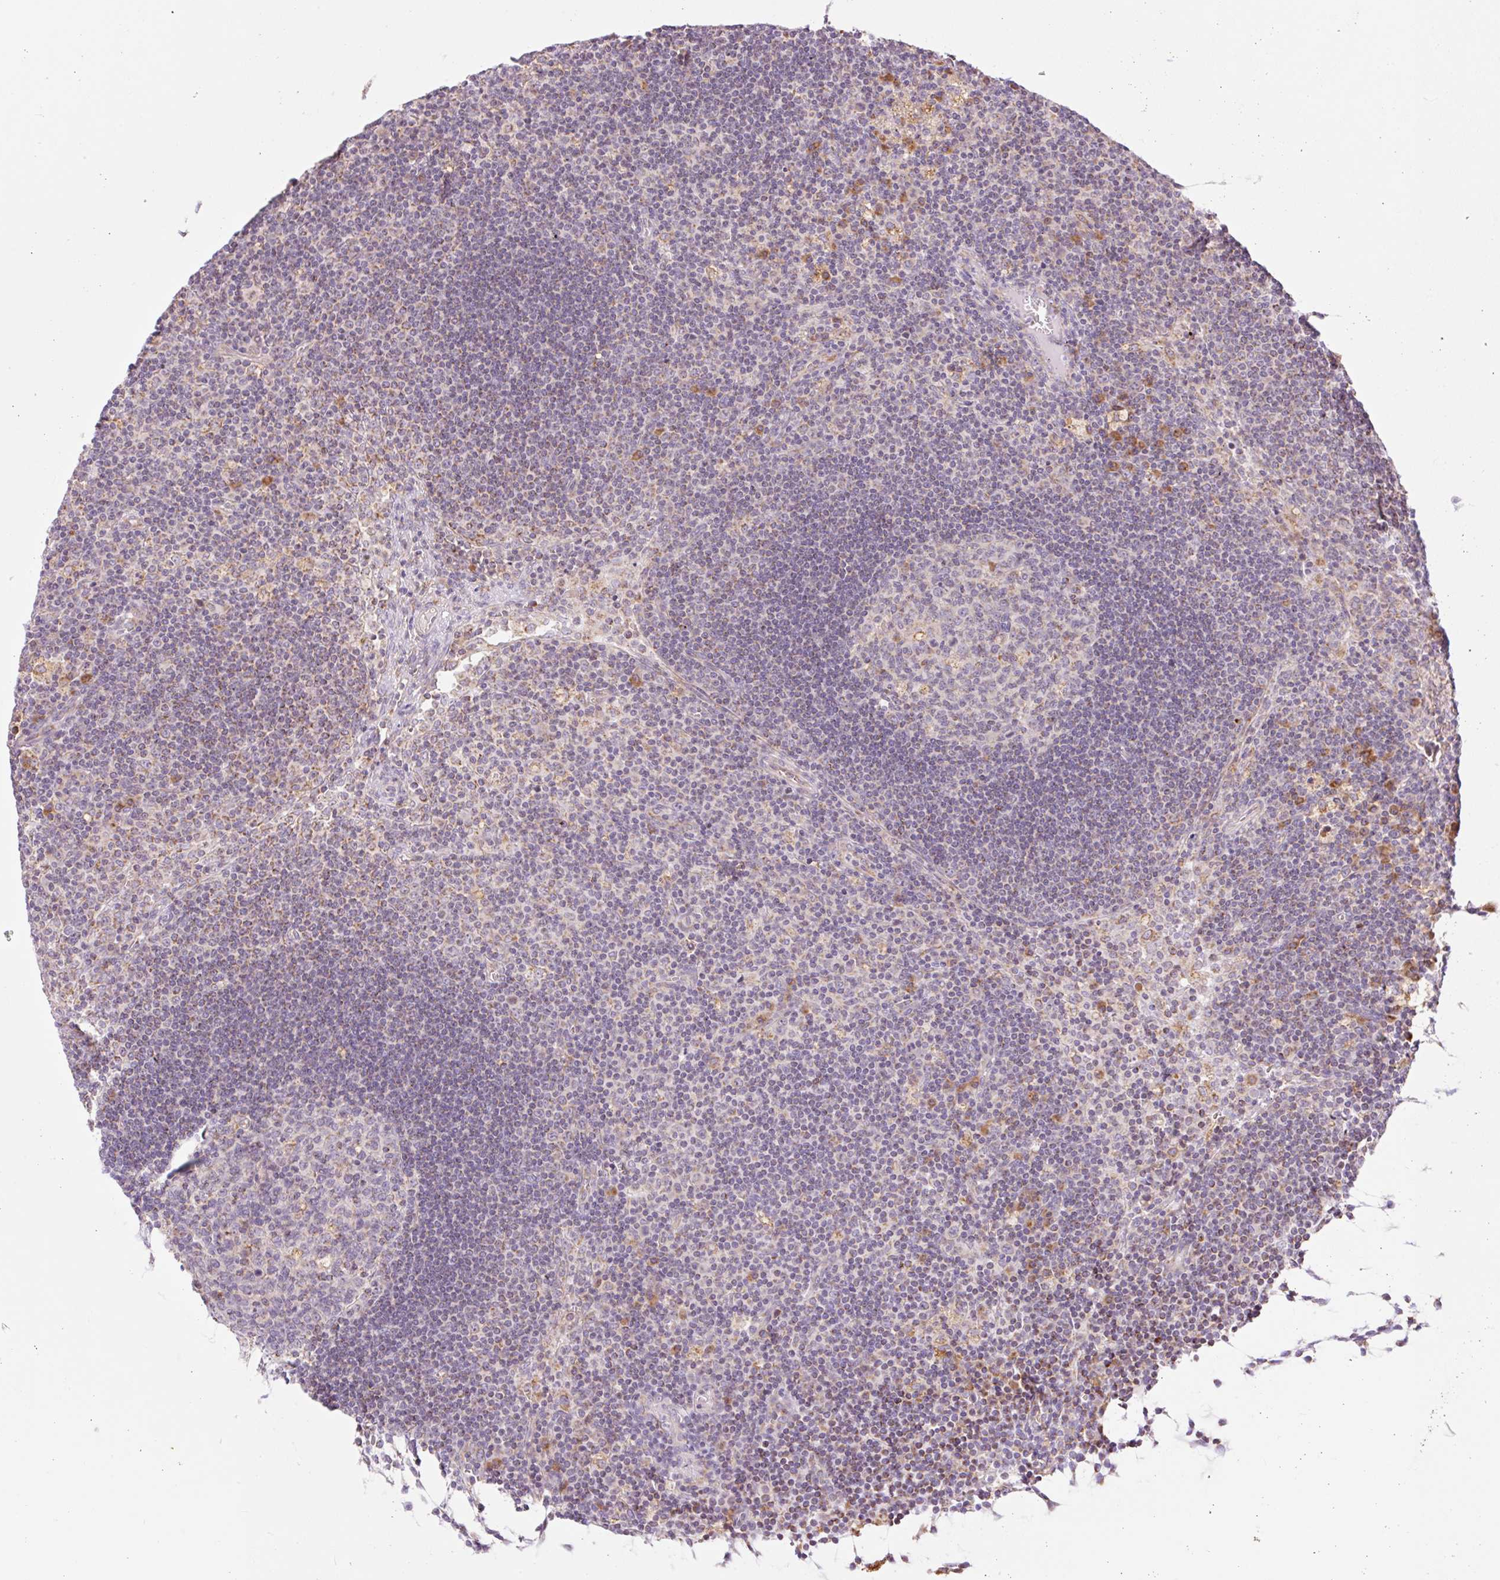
{"staining": {"intensity": "weak", "quantity": "<25%", "location": "cytoplasmic/membranous"}, "tissue": "lymph node", "cell_type": "Germinal center cells", "image_type": "normal", "snomed": [{"axis": "morphology", "description": "Normal tissue, NOS"}, {"axis": "topography", "description": "Lymph node"}], "caption": "High magnification brightfield microscopy of unremarkable lymph node stained with DAB (3,3'-diaminobenzidine) (brown) and counterstained with hematoxylin (blue): germinal center cells show no significant expression. (DAB immunohistochemistry (IHC) visualized using brightfield microscopy, high magnification).", "gene": "GOSR2", "patient": {"sex": "male", "age": 58}}